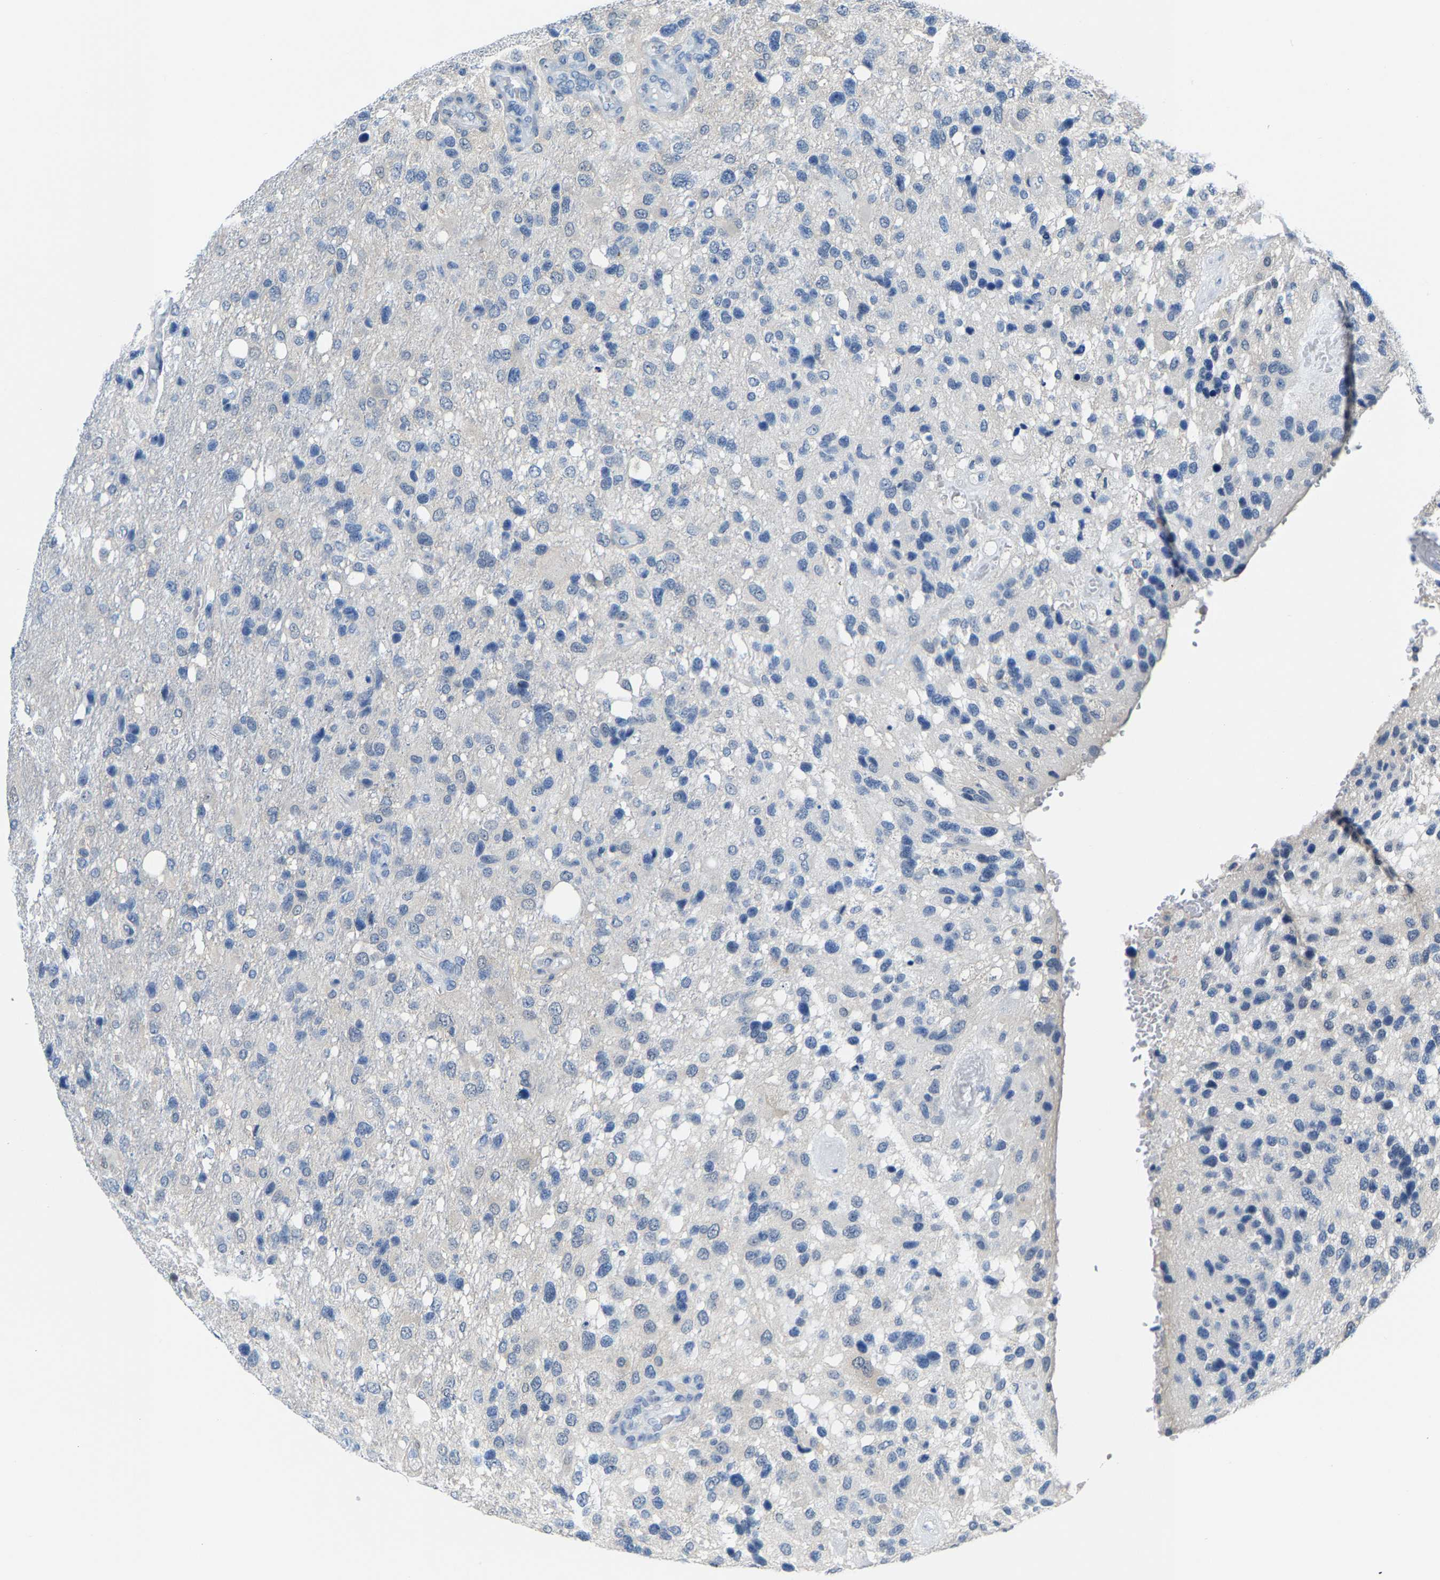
{"staining": {"intensity": "negative", "quantity": "none", "location": "none"}, "tissue": "glioma", "cell_type": "Tumor cells", "image_type": "cancer", "snomed": [{"axis": "morphology", "description": "Glioma, malignant, High grade"}, {"axis": "topography", "description": "Brain"}], "caption": "Tumor cells show no significant positivity in glioma.", "gene": "SSH3", "patient": {"sex": "female", "age": 58}}